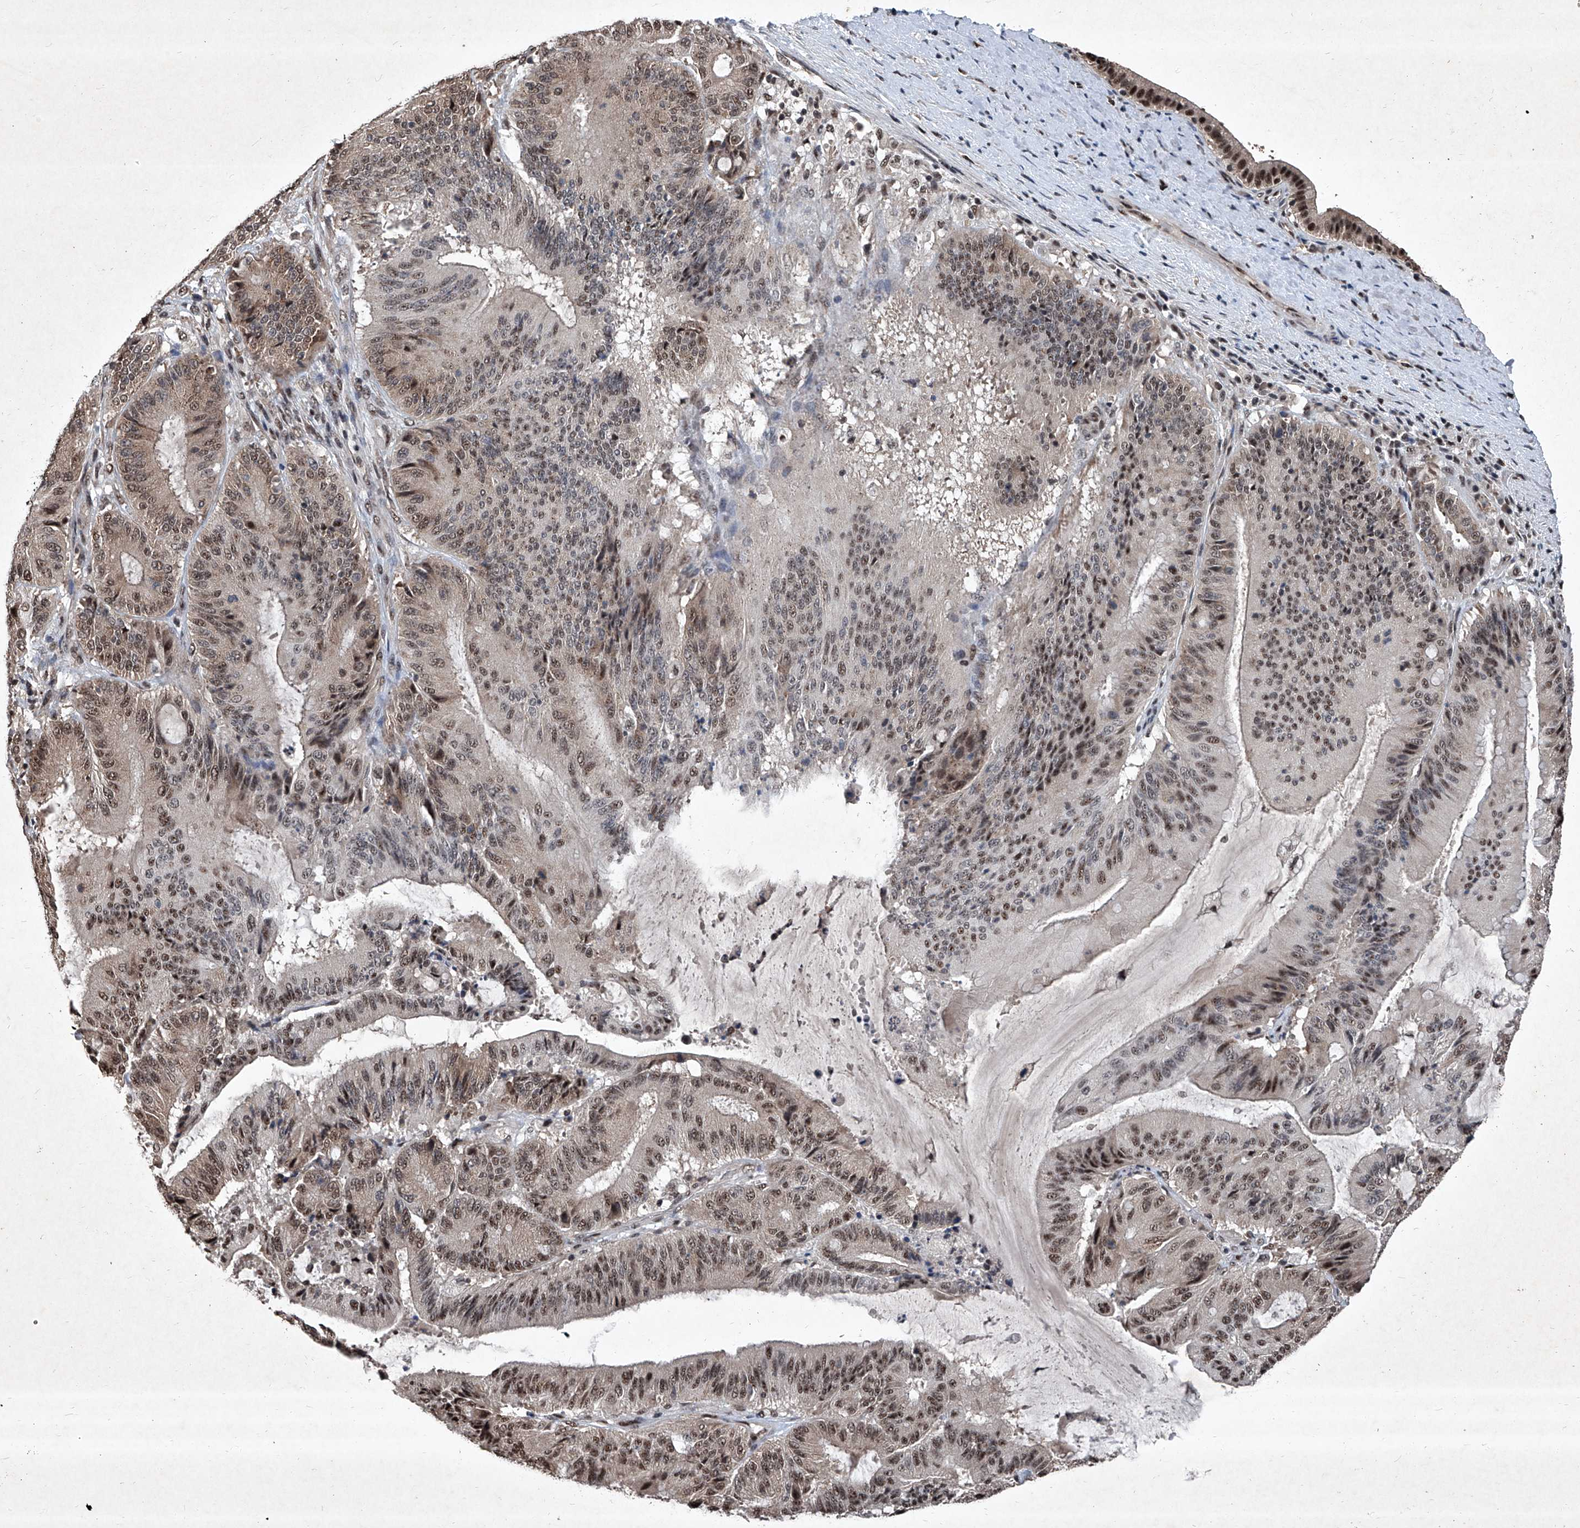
{"staining": {"intensity": "moderate", "quantity": ">75%", "location": "nuclear"}, "tissue": "liver cancer", "cell_type": "Tumor cells", "image_type": "cancer", "snomed": [{"axis": "morphology", "description": "Normal tissue, NOS"}, {"axis": "morphology", "description": "Cholangiocarcinoma"}, {"axis": "topography", "description": "Liver"}, {"axis": "topography", "description": "Peripheral nerve tissue"}], "caption": "Immunohistochemical staining of liver cancer (cholangiocarcinoma) shows medium levels of moderate nuclear protein positivity in approximately >75% of tumor cells.", "gene": "DDX39B", "patient": {"sex": "female", "age": 73}}